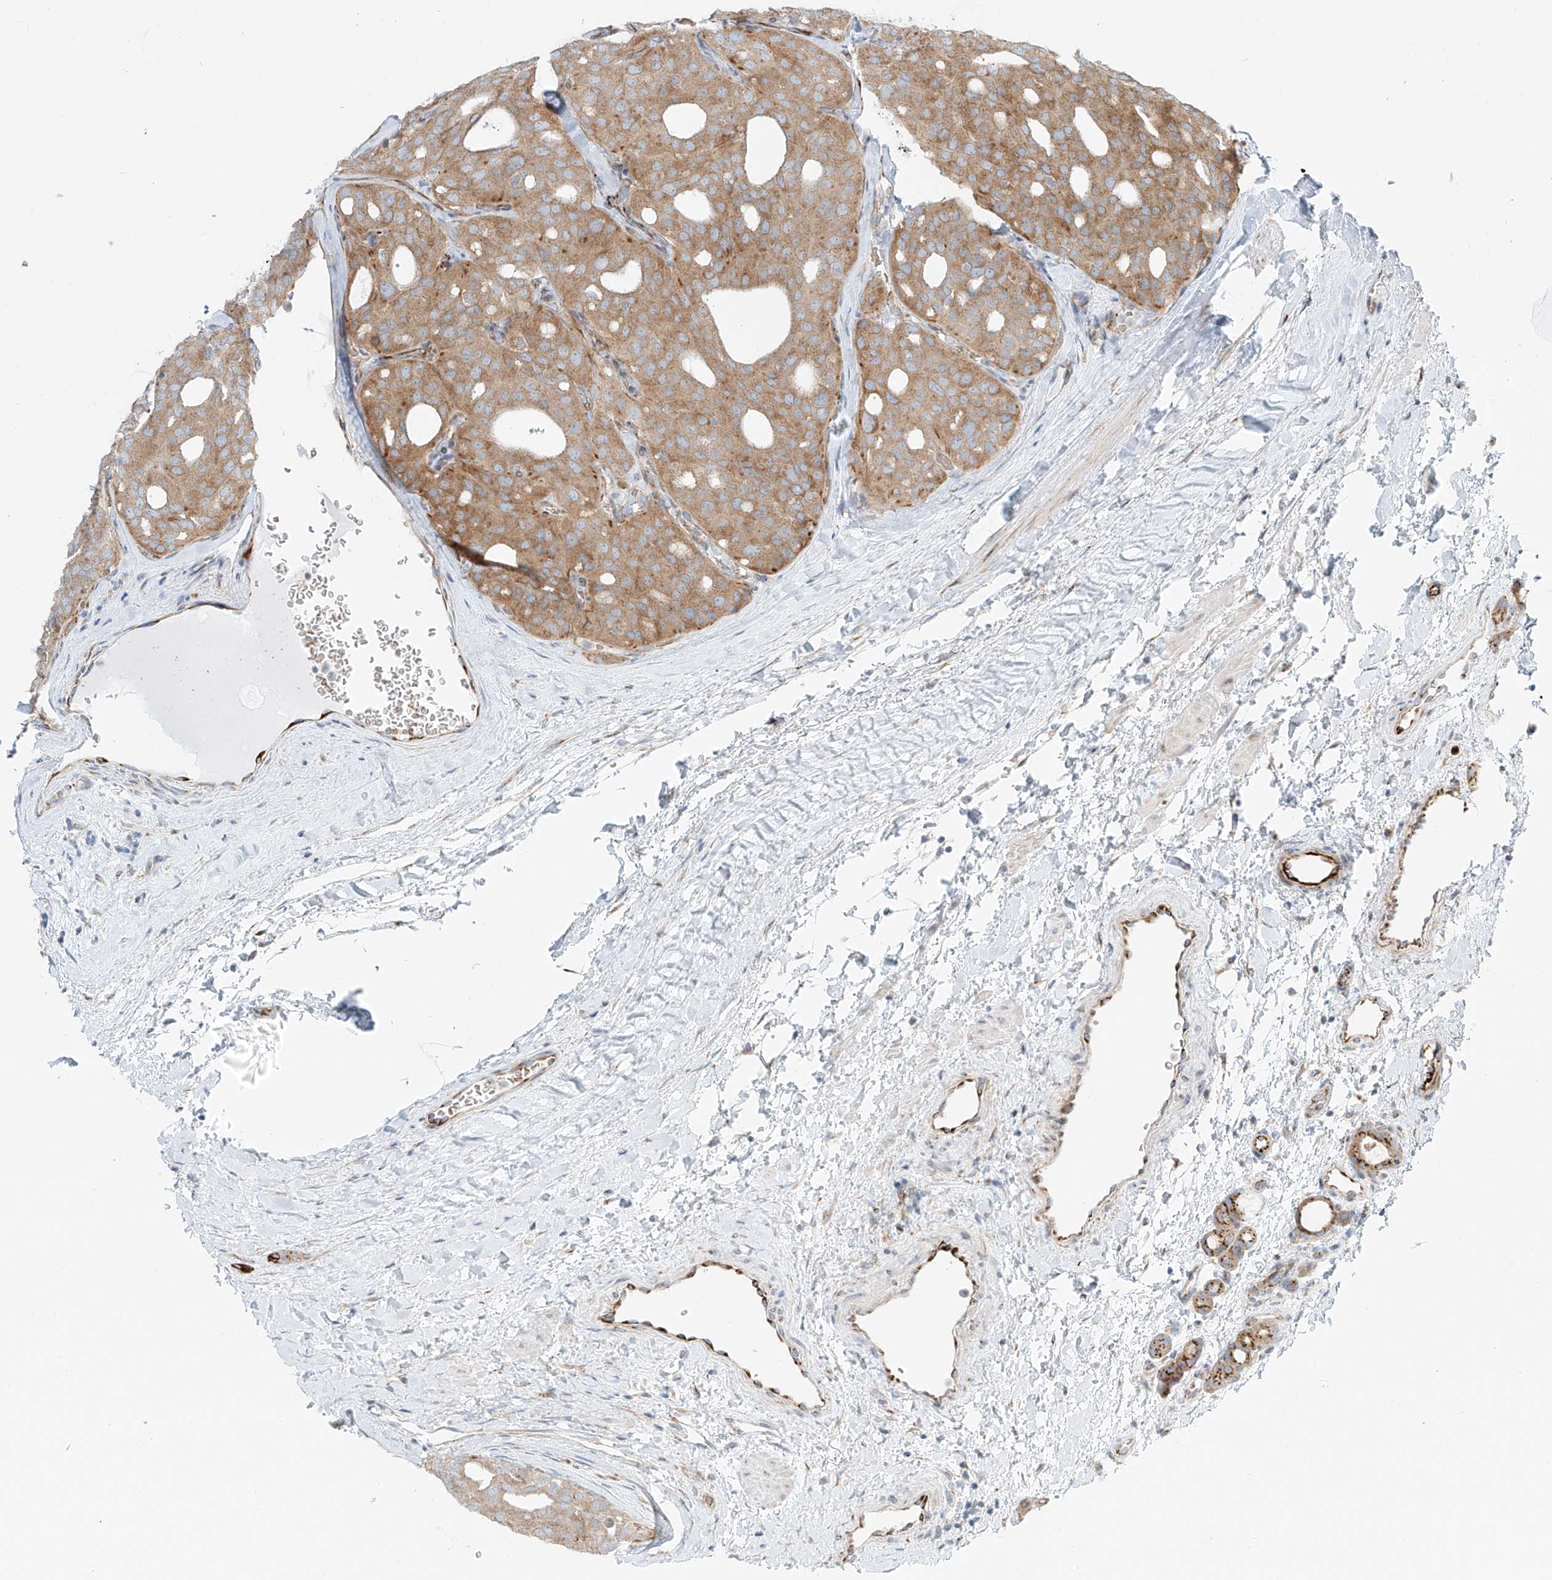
{"staining": {"intensity": "moderate", "quantity": "25%-75%", "location": "cytoplasmic/membranous"}, "tissue": "thyroid cancer", "cell_type": "Tumor cells", "image_type": "cancer", "snomed": [{"axis": "morphology", "description": "Follicular adenoma carcinoma, NOS"}, {"axis": "topography", "description": "Thyroid gland"}], "caption": "About 25%-75% of tumor cells in human thyroid follicular adenoma carcinoma reveal moderate cytoplasmic/membranous protein positivity as visualized by brown immunohistochemical staining.", "gene": "EIPR1", "patient": {"sex": "male", "age": 75}}